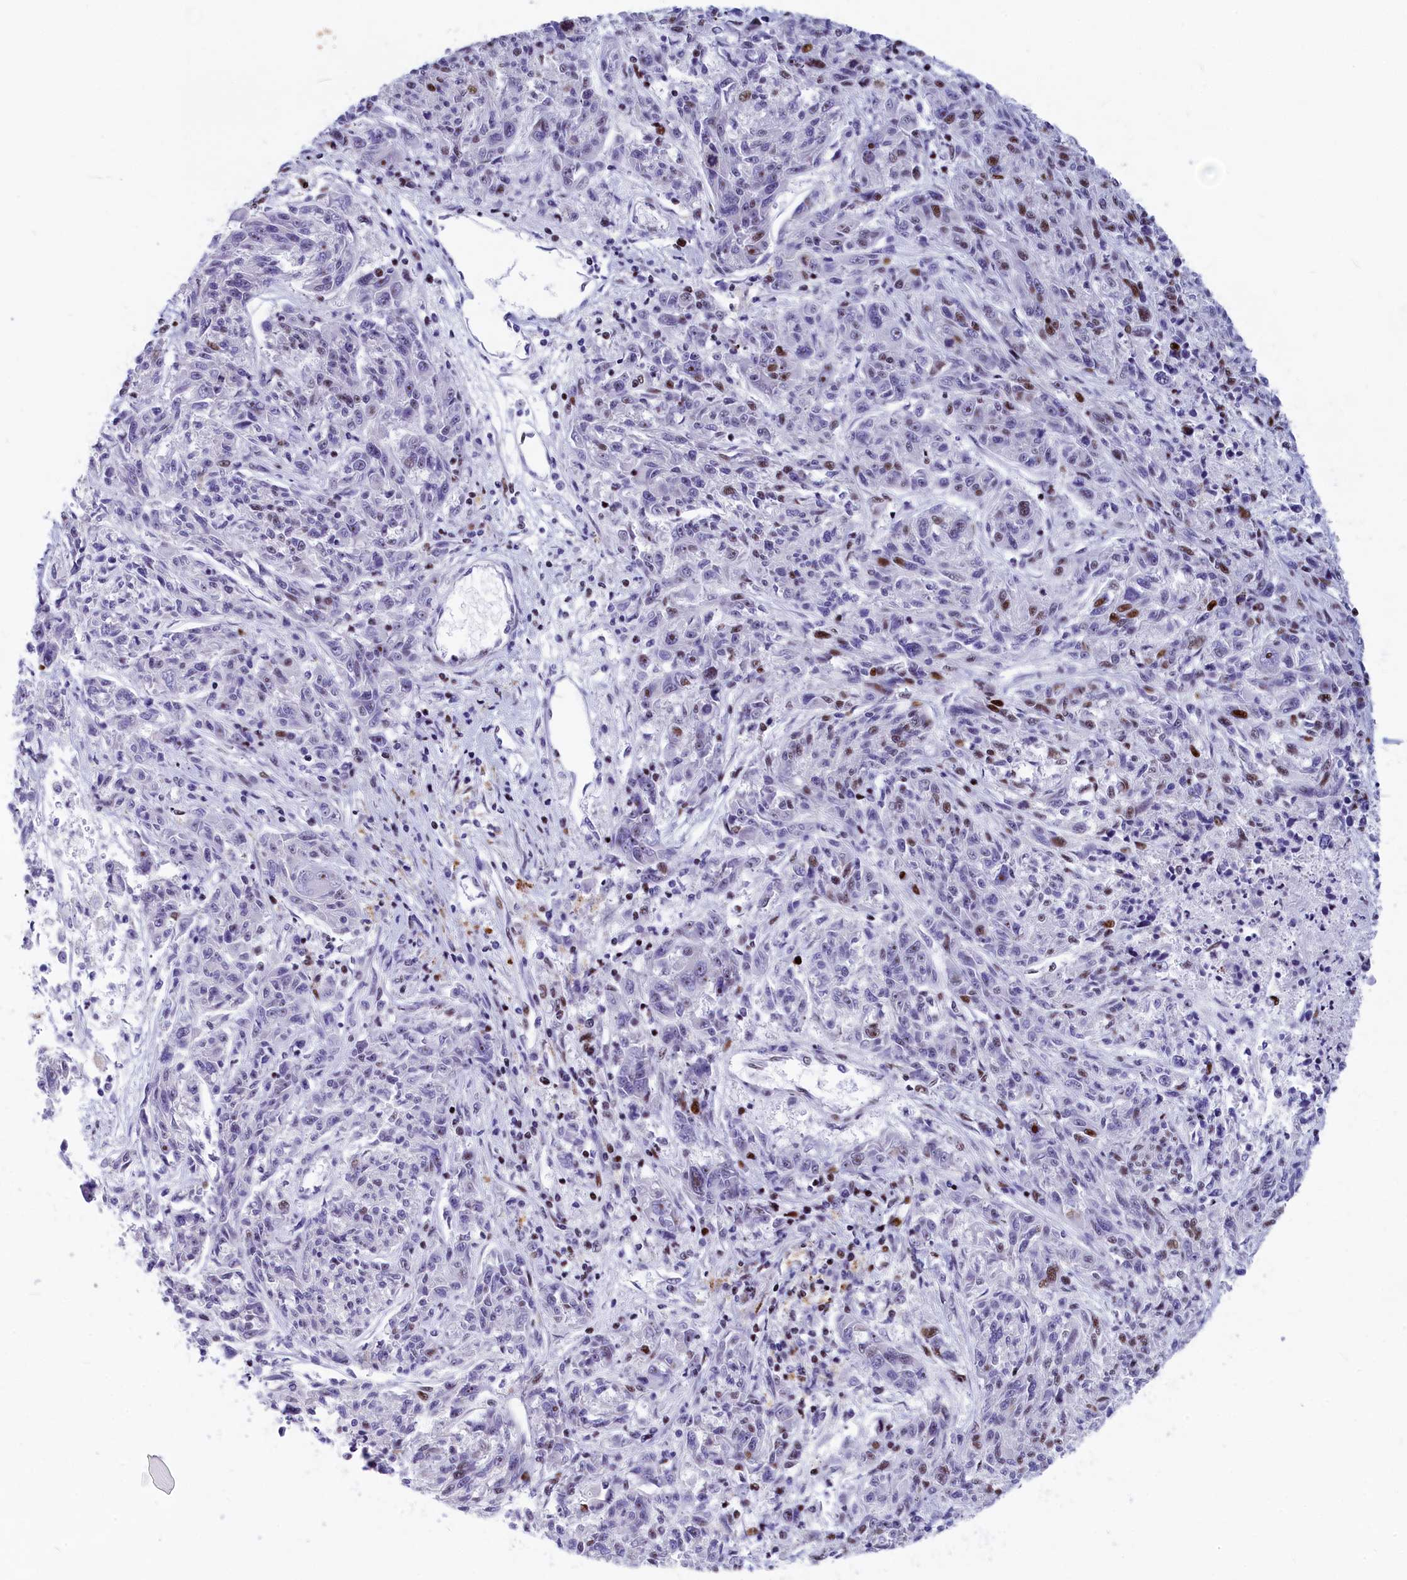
{"staining": {"intensity": "moderate", "quantity": "<25%", "location": "nuclear"}, "tissue": "melanoma", "cell_type": "Tumor cells", "image_type": "cancer", "snomed": [{"axis": "morphology", "description": "Malignant melanoma, NOS"}, {"axis": "topography", "description": "Skin"}], "caption": "IHC histopathology image of human malignant melanoma stained for a protein (brown), which reveals low levels of moderate nuclear staining in approximately <25% of tumor cells.", "gene": "NSA2", "patient": {"sex": "male", "age": 53}}